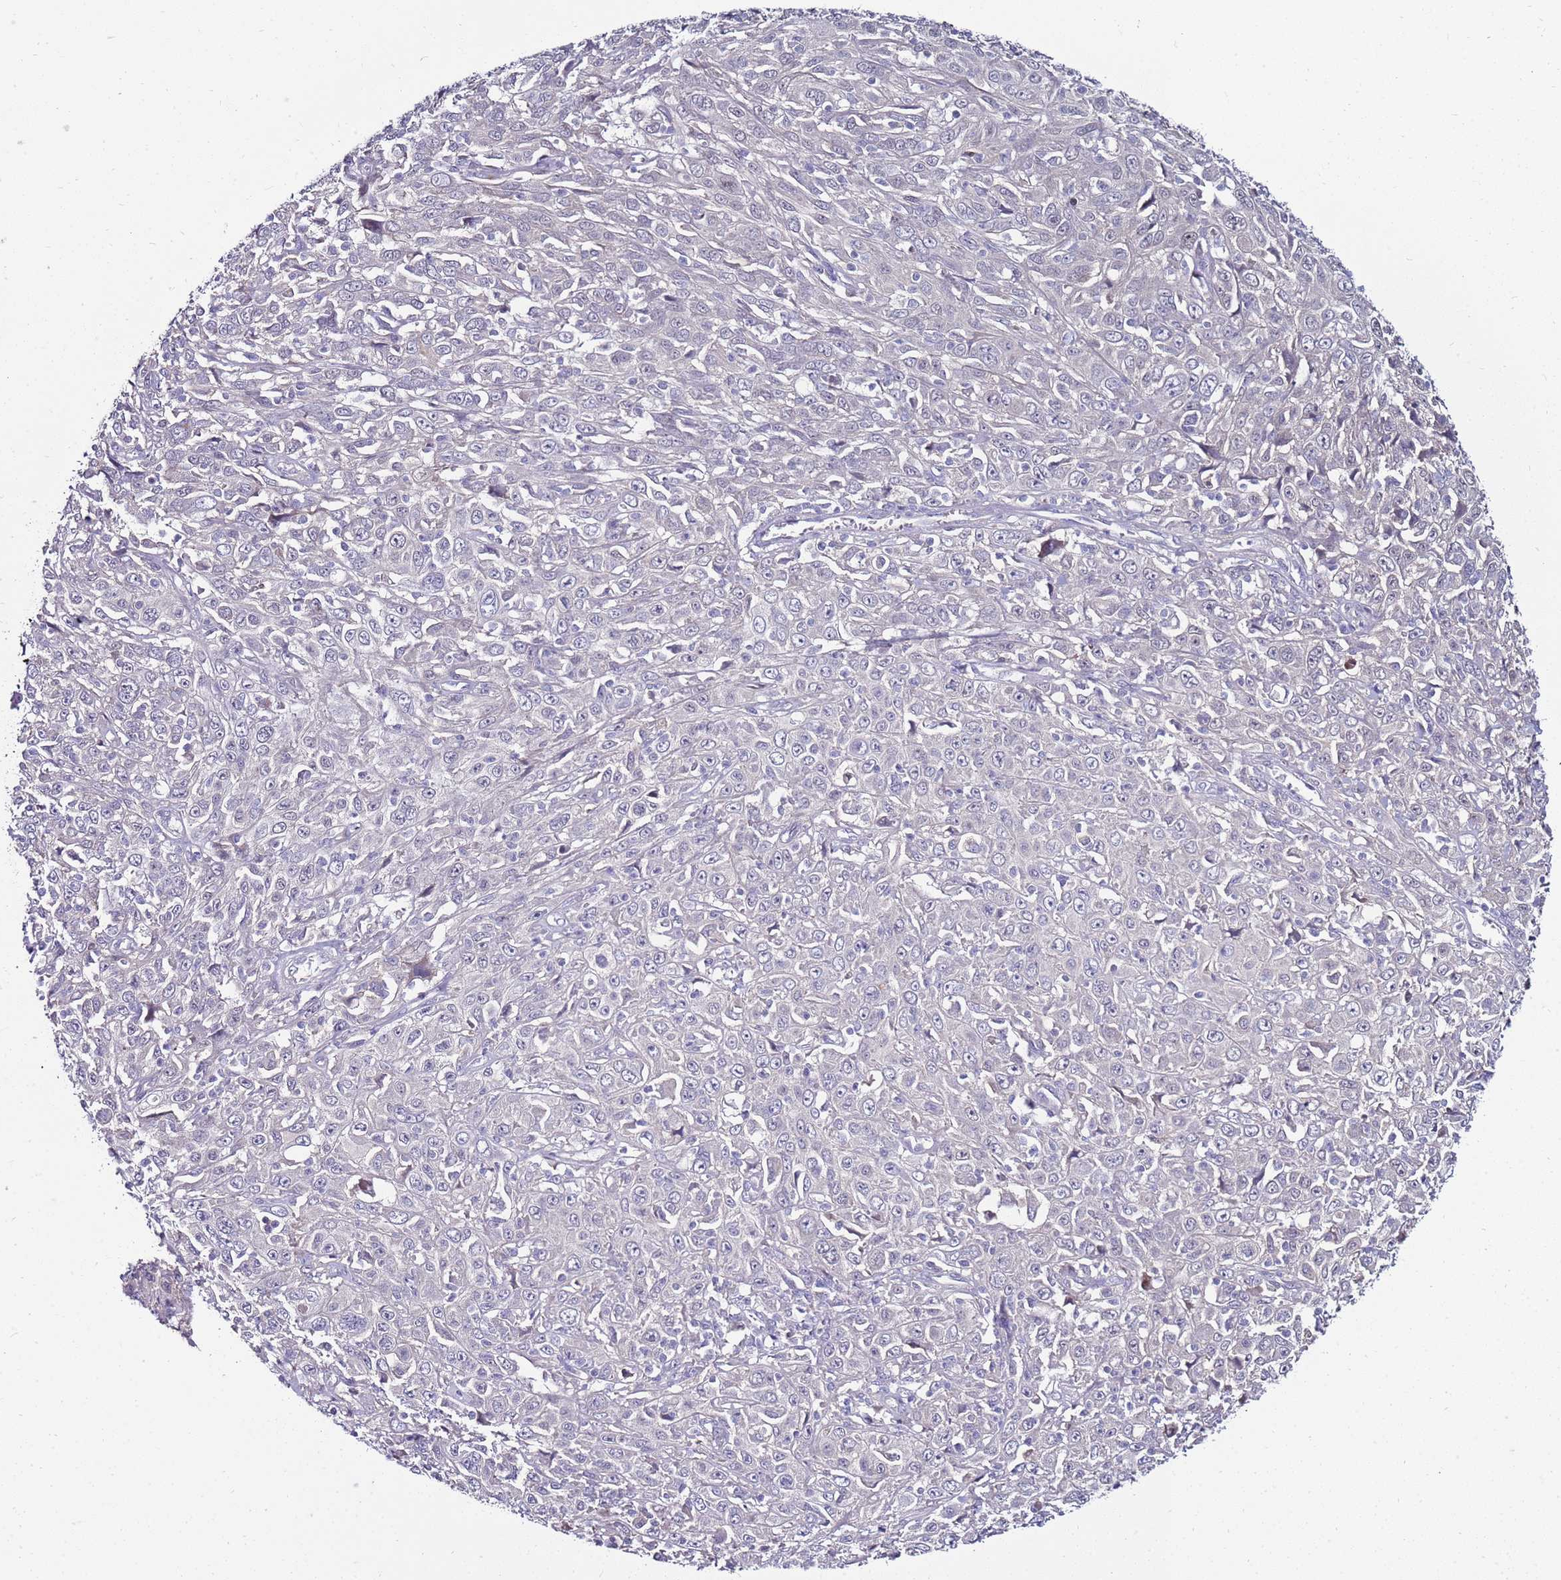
{"staining": {"intensity": "negative", "quantity": "none", "location": "none"}, "tissue": "cervical cancer", "cell_type": "Tumor cells", "image_type": "cancer", "snomed": [{"axis": "morphology", "description": "Squamous cell carcinoma, NOS"}, {"axis": "topography", "description": "Cervix"}], "caption": "Cervical cancer (squamous cell carcinoma) was stained to show a protein in brown. There is no significant staining in tumor cells.", "gene": "GPN3", "patient": {"sex": "female", "age": 46}}